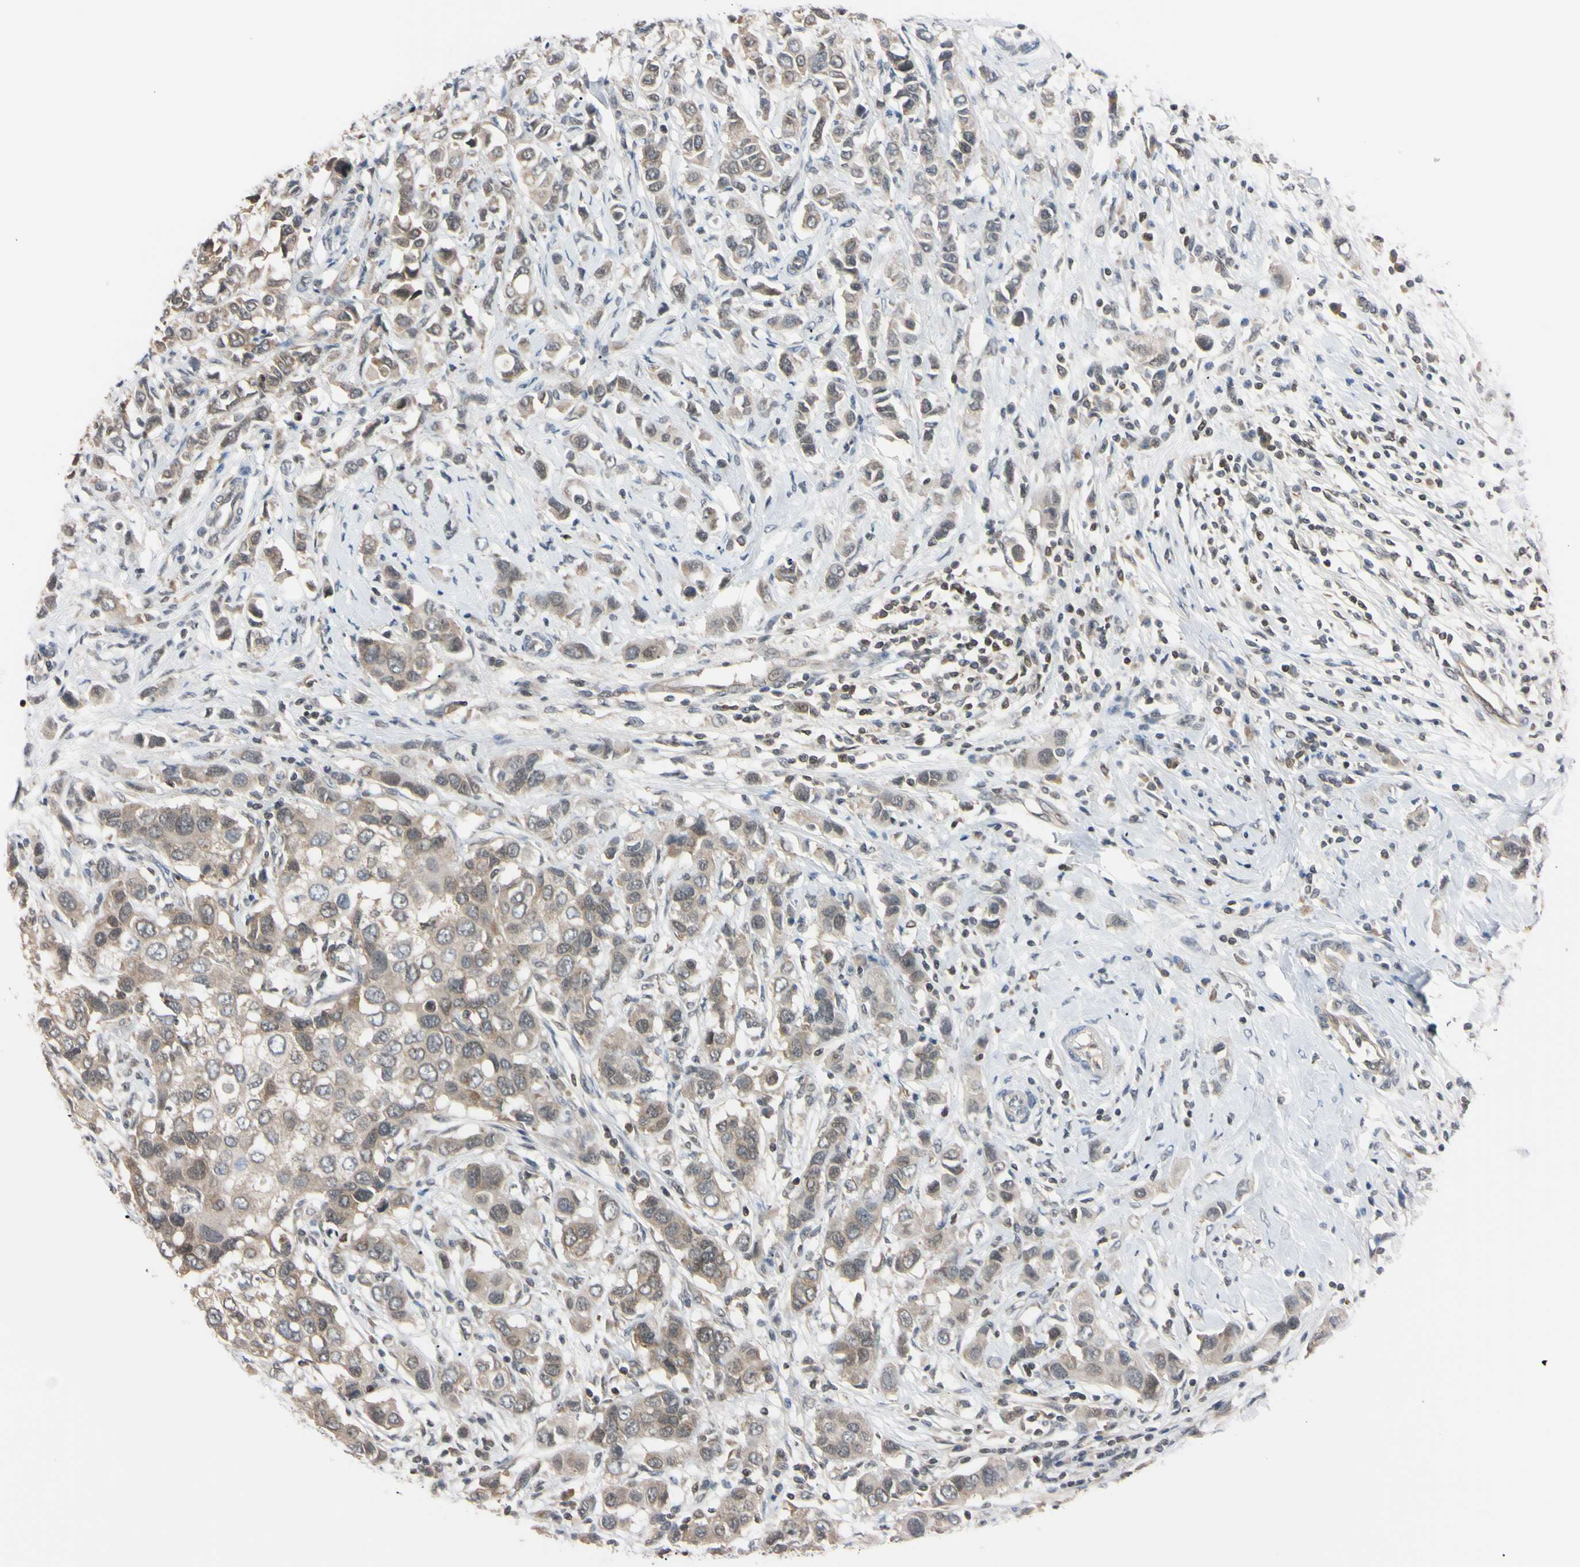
{"staining": {"intensity": "weak", "quantity": ">75%", "location": "cytoplasmic/membranous"}, "tissue": "breast cancer", "cell_type": "Tumor cells", "image_type": "cancer", "snomed": [{"axis": "morphology", "description": "Normal tissue, NOS"}, {"axis": "morphology", "description": "Duct carcinoma"}, {"axis": "topography", "description": "Breast"}], "caption": "A photomicrograph of human intraductal carcinoma (breast) stained for a protein shows weak cytoplasmic/membranous brown staining in tumor cells.", "gene": "UBE2I", "patient": {"sex": "female", "age": 50}}